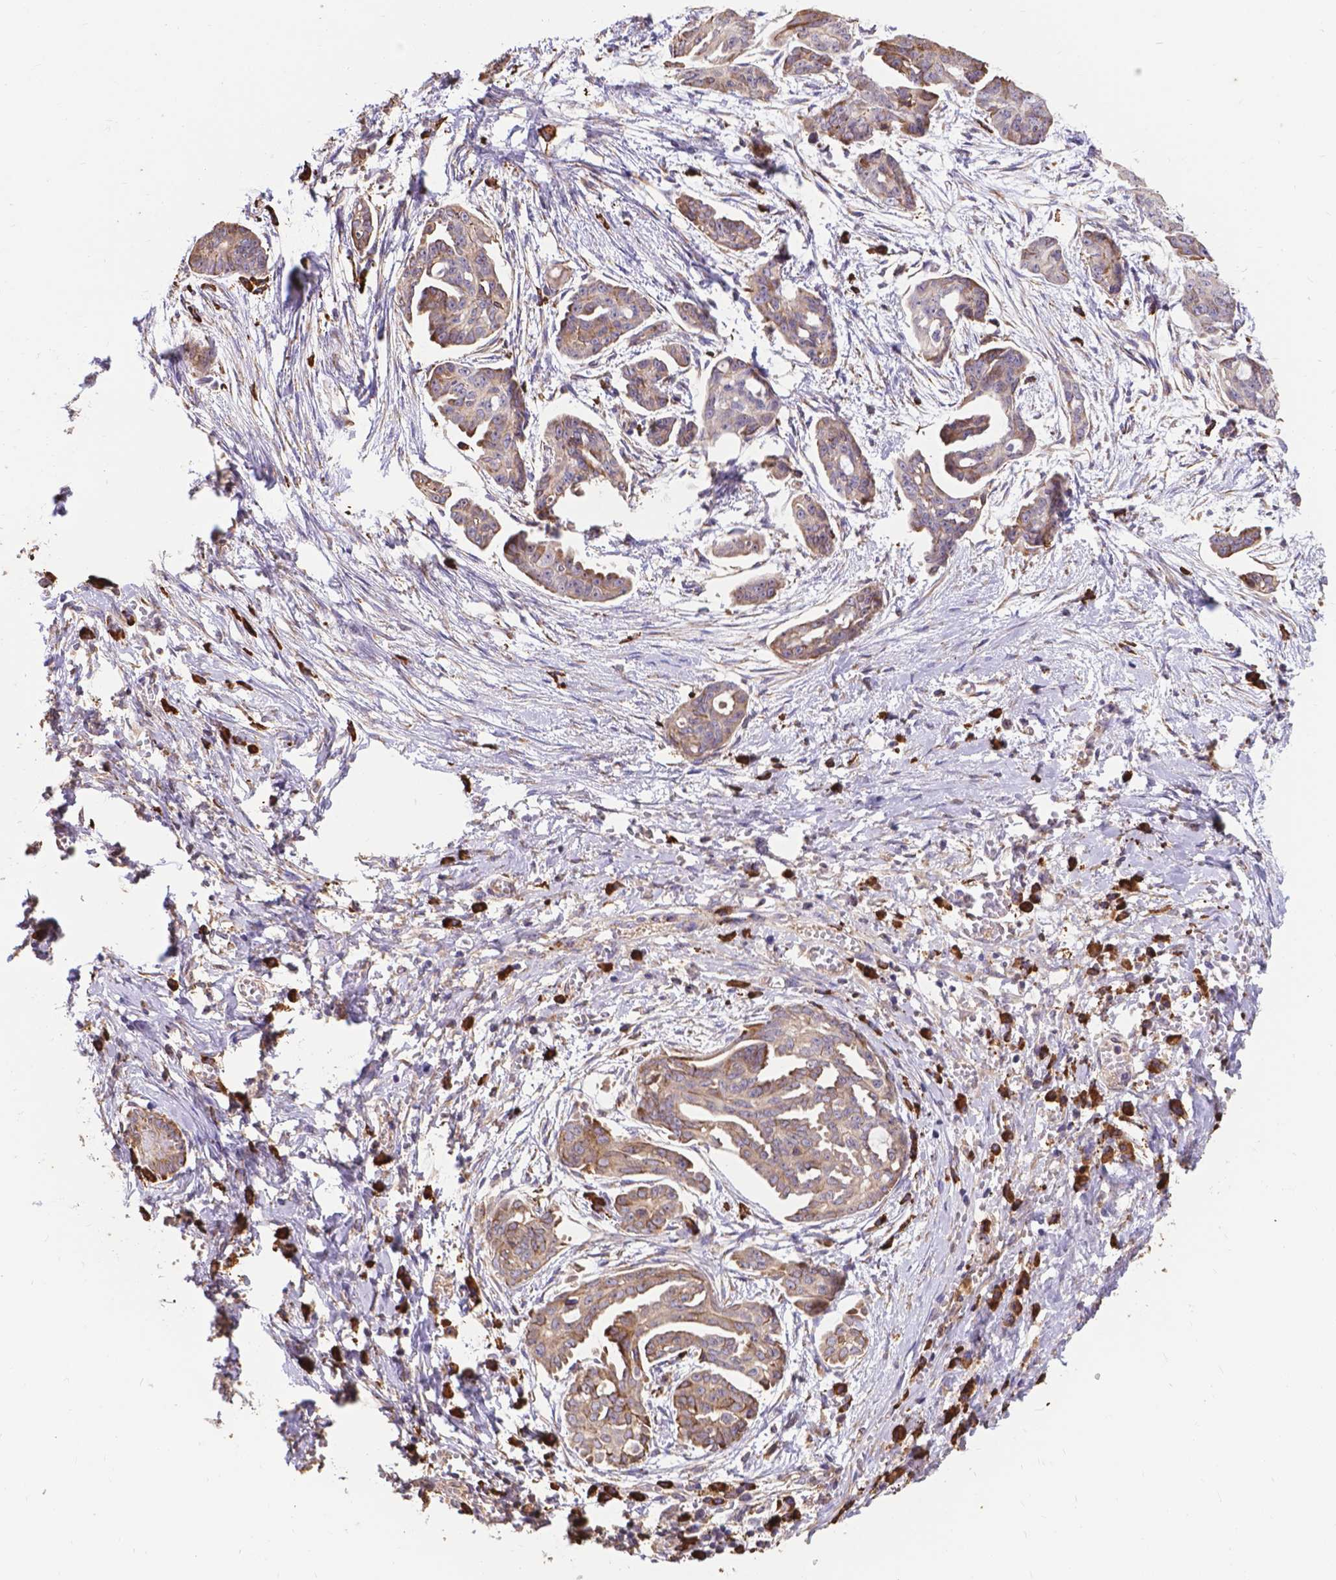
{"staining": {"intensity": "weak", "quantity": "25%-75%", "location": "cytoplasmic/membranous"}, "tissue": "ovarian cancer", "cell_type": "Tumor cells", "image_type": "cancer", "snomed": [{"axis": "morphology", "description": "Cystadenocarcinoma, serous, NOS"}, {"axis": "topography", "description": "Ovary"}], "caption": "Human serous cystadenocarcinoma (ovarian) stained with a protein marker demonstrates weak staining in tumor cells.", "gene": "IPO11", "patient": {"sex": "female", "age": 71}}